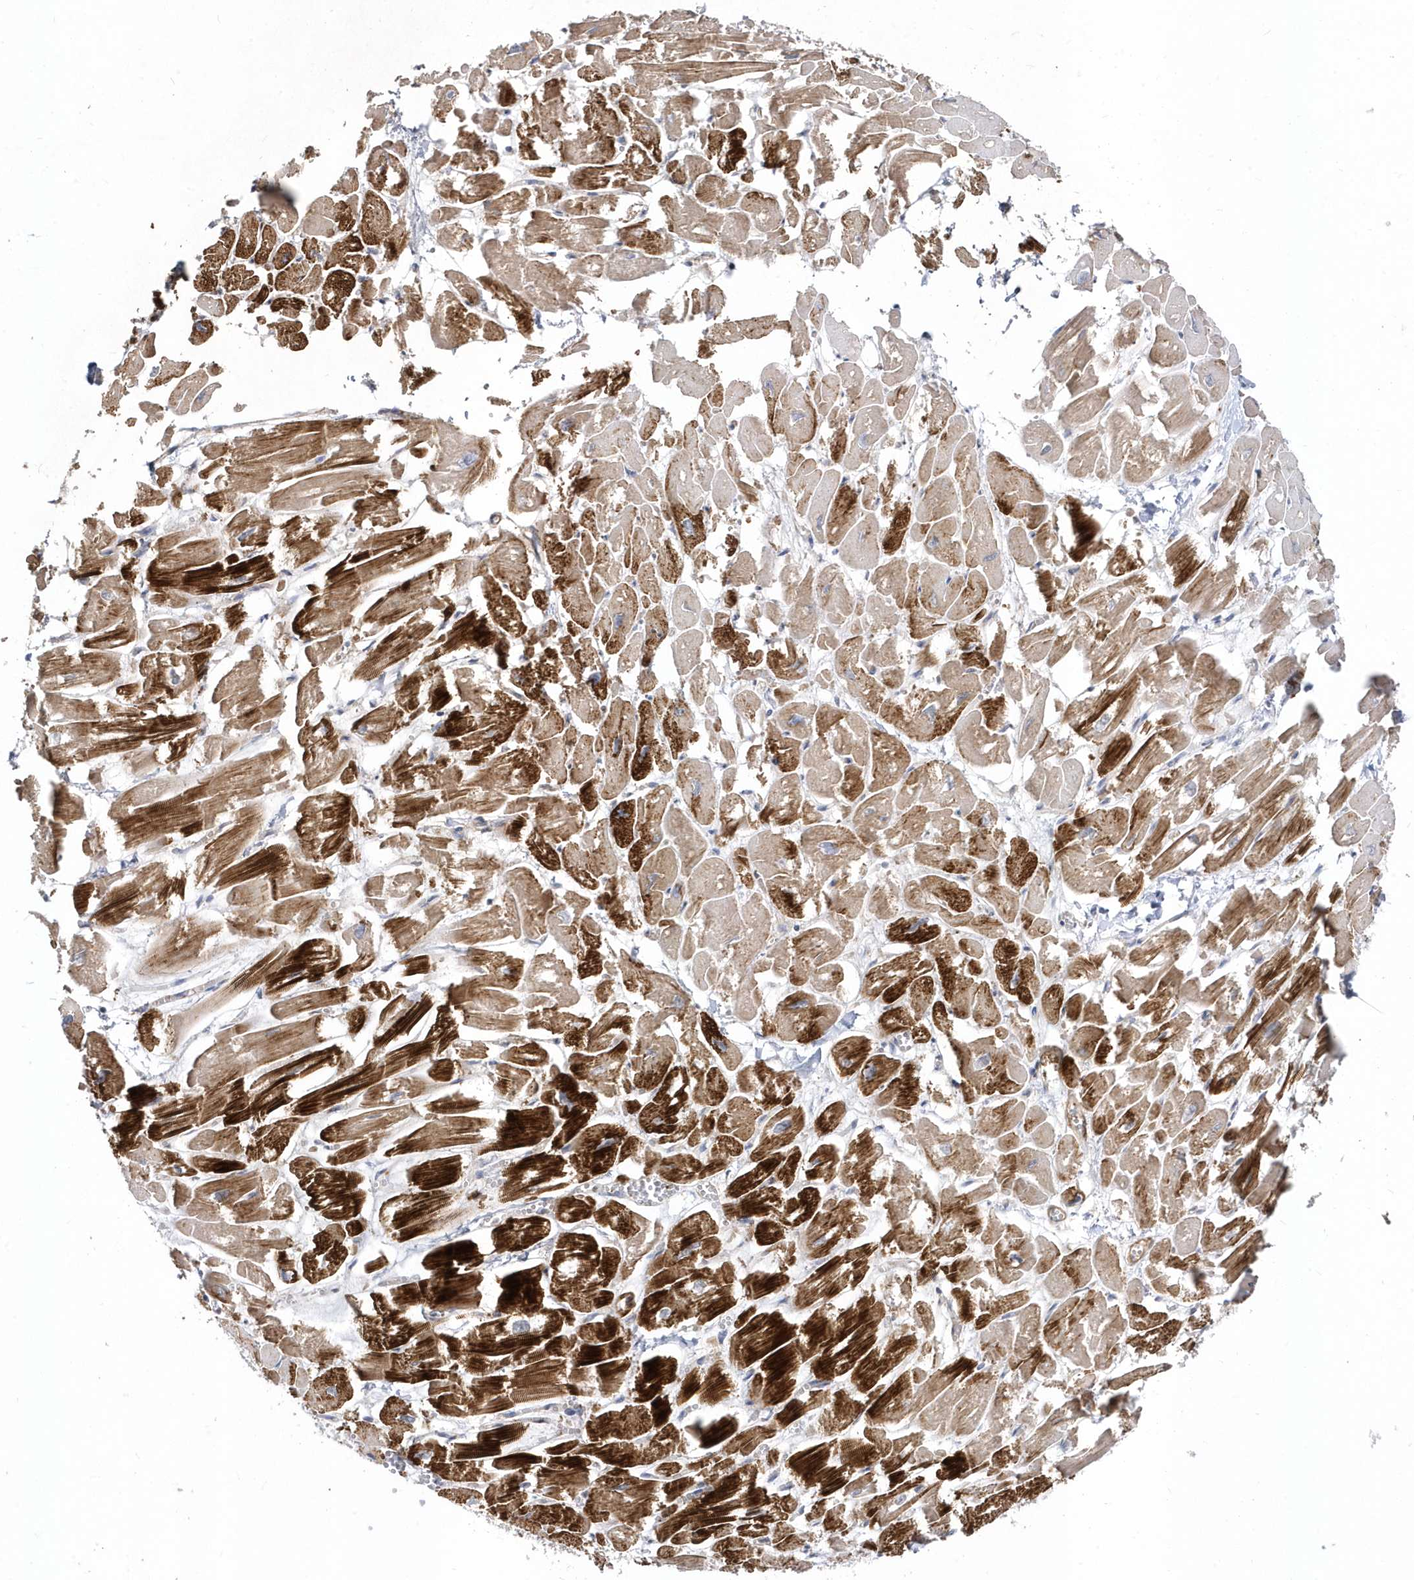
{"staining": {"intensity": "strong", "quantity": "25%-75%", "location": "cytoplasmic/membranous"}, "tissue": "heart muscle", "cell_type": "Cardiomyocytes", "image_type": "normal", "snomed": [{"axis": "morphology", "description": "Normal tissue, NOS"}, {"axis": "topography", "description": "Heart"}], "caption": "High-power microscopy captured an IHC micrograph of unremarkable heart muscle, revealing strong cytoplasmic/membranous expression in about 25%-75% of cardiomyocytes.", "gene": "LEXM", "patient": {"sex": "male", "age": 54}}